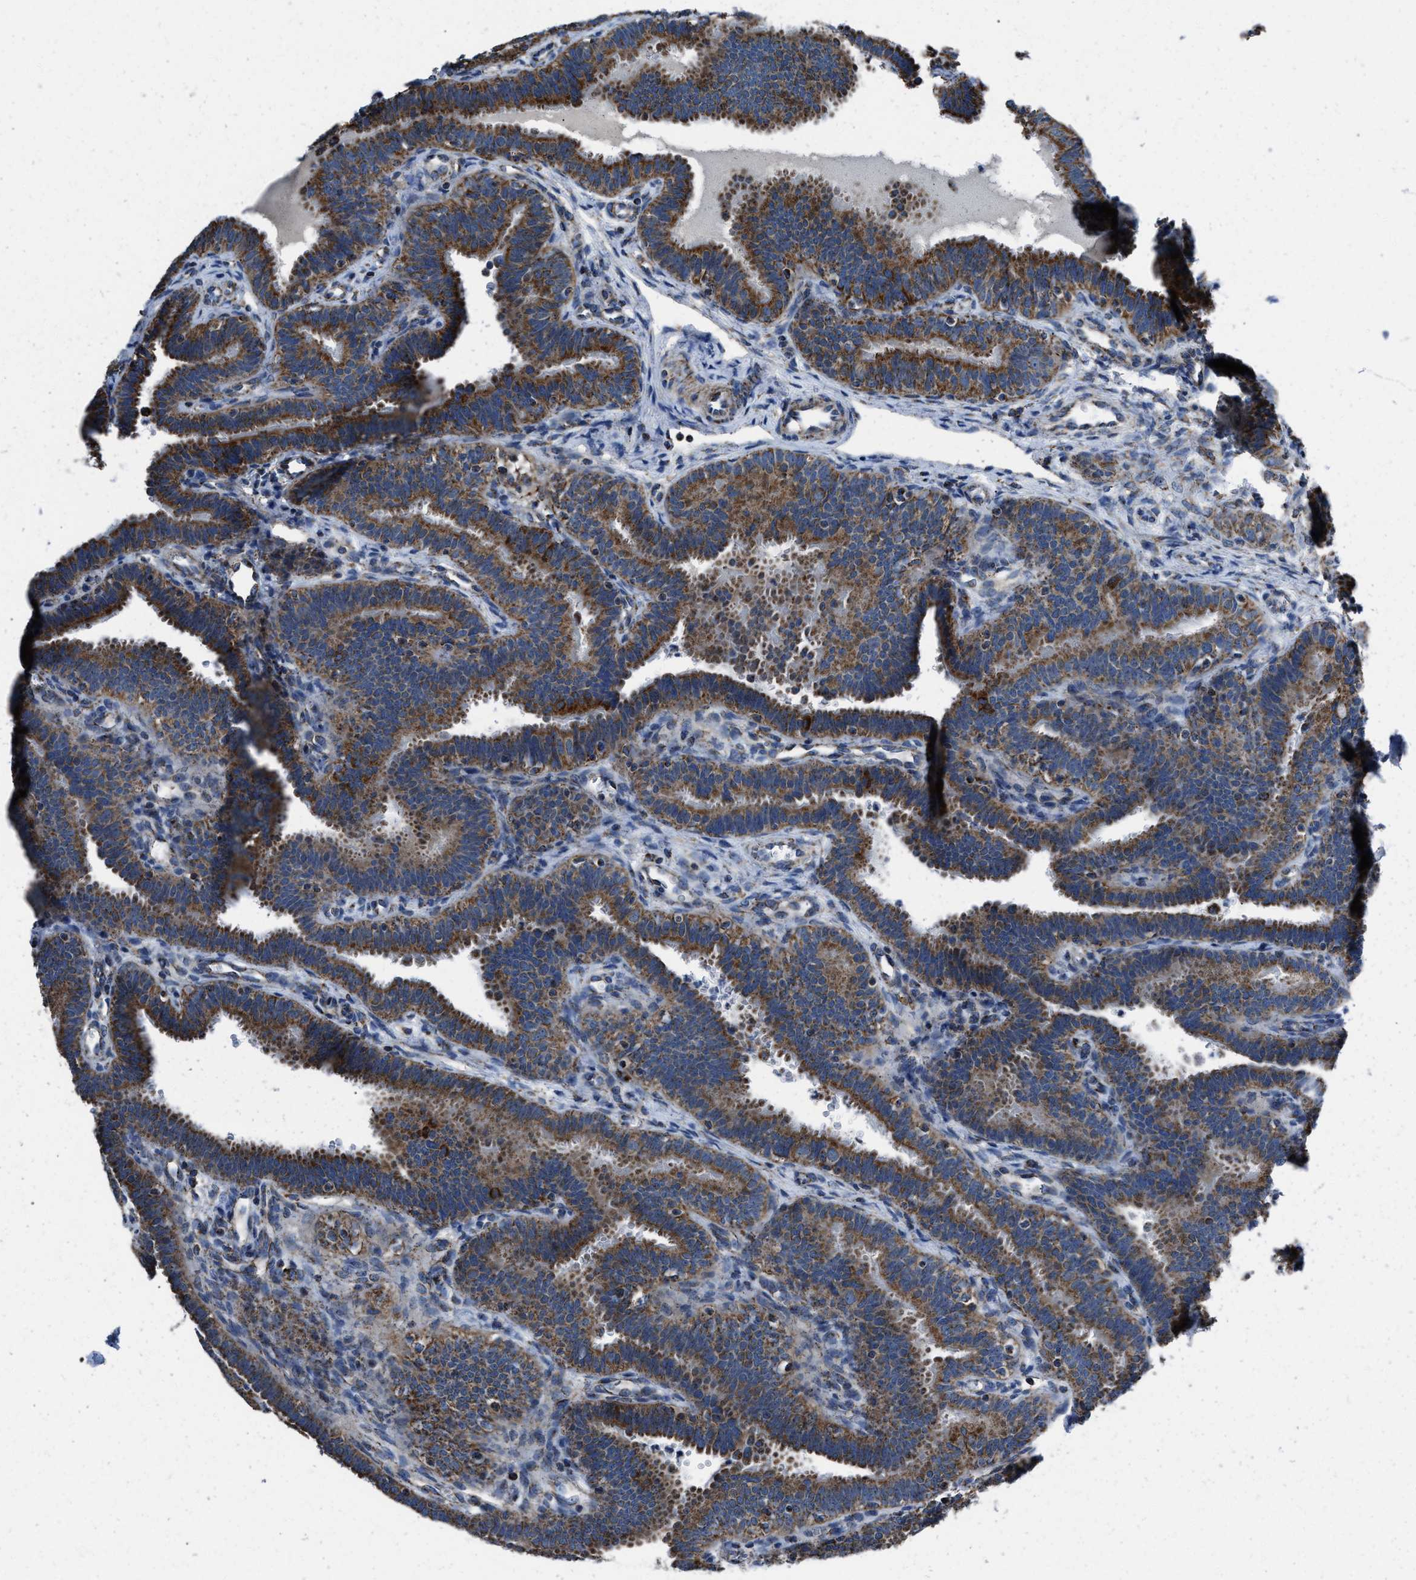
{"staining": {"intensity": "strong", "quantity": ">75%", "location": "cytoplasmic/membranous"}, "tissue": "fallopian tube", "cell_type": "Glandular cells", "image_type": "normal", "snomed": [{"axis": "morphology", "description": "Normal tissue, NOS"}, {"axis": "topography", "description": "Fallopian tube"}, {"axis": "topography", "description": "Placenta"}], "caption": "A micrograph showing strong cytoplasmic/membranous staining in approximately >75% of glandular cells in unremarkable fallopian tube, as visualized by brown immunohistochemical staining.", "gene": "NSD3", "patient": {"sex": "female", "age": 34}}